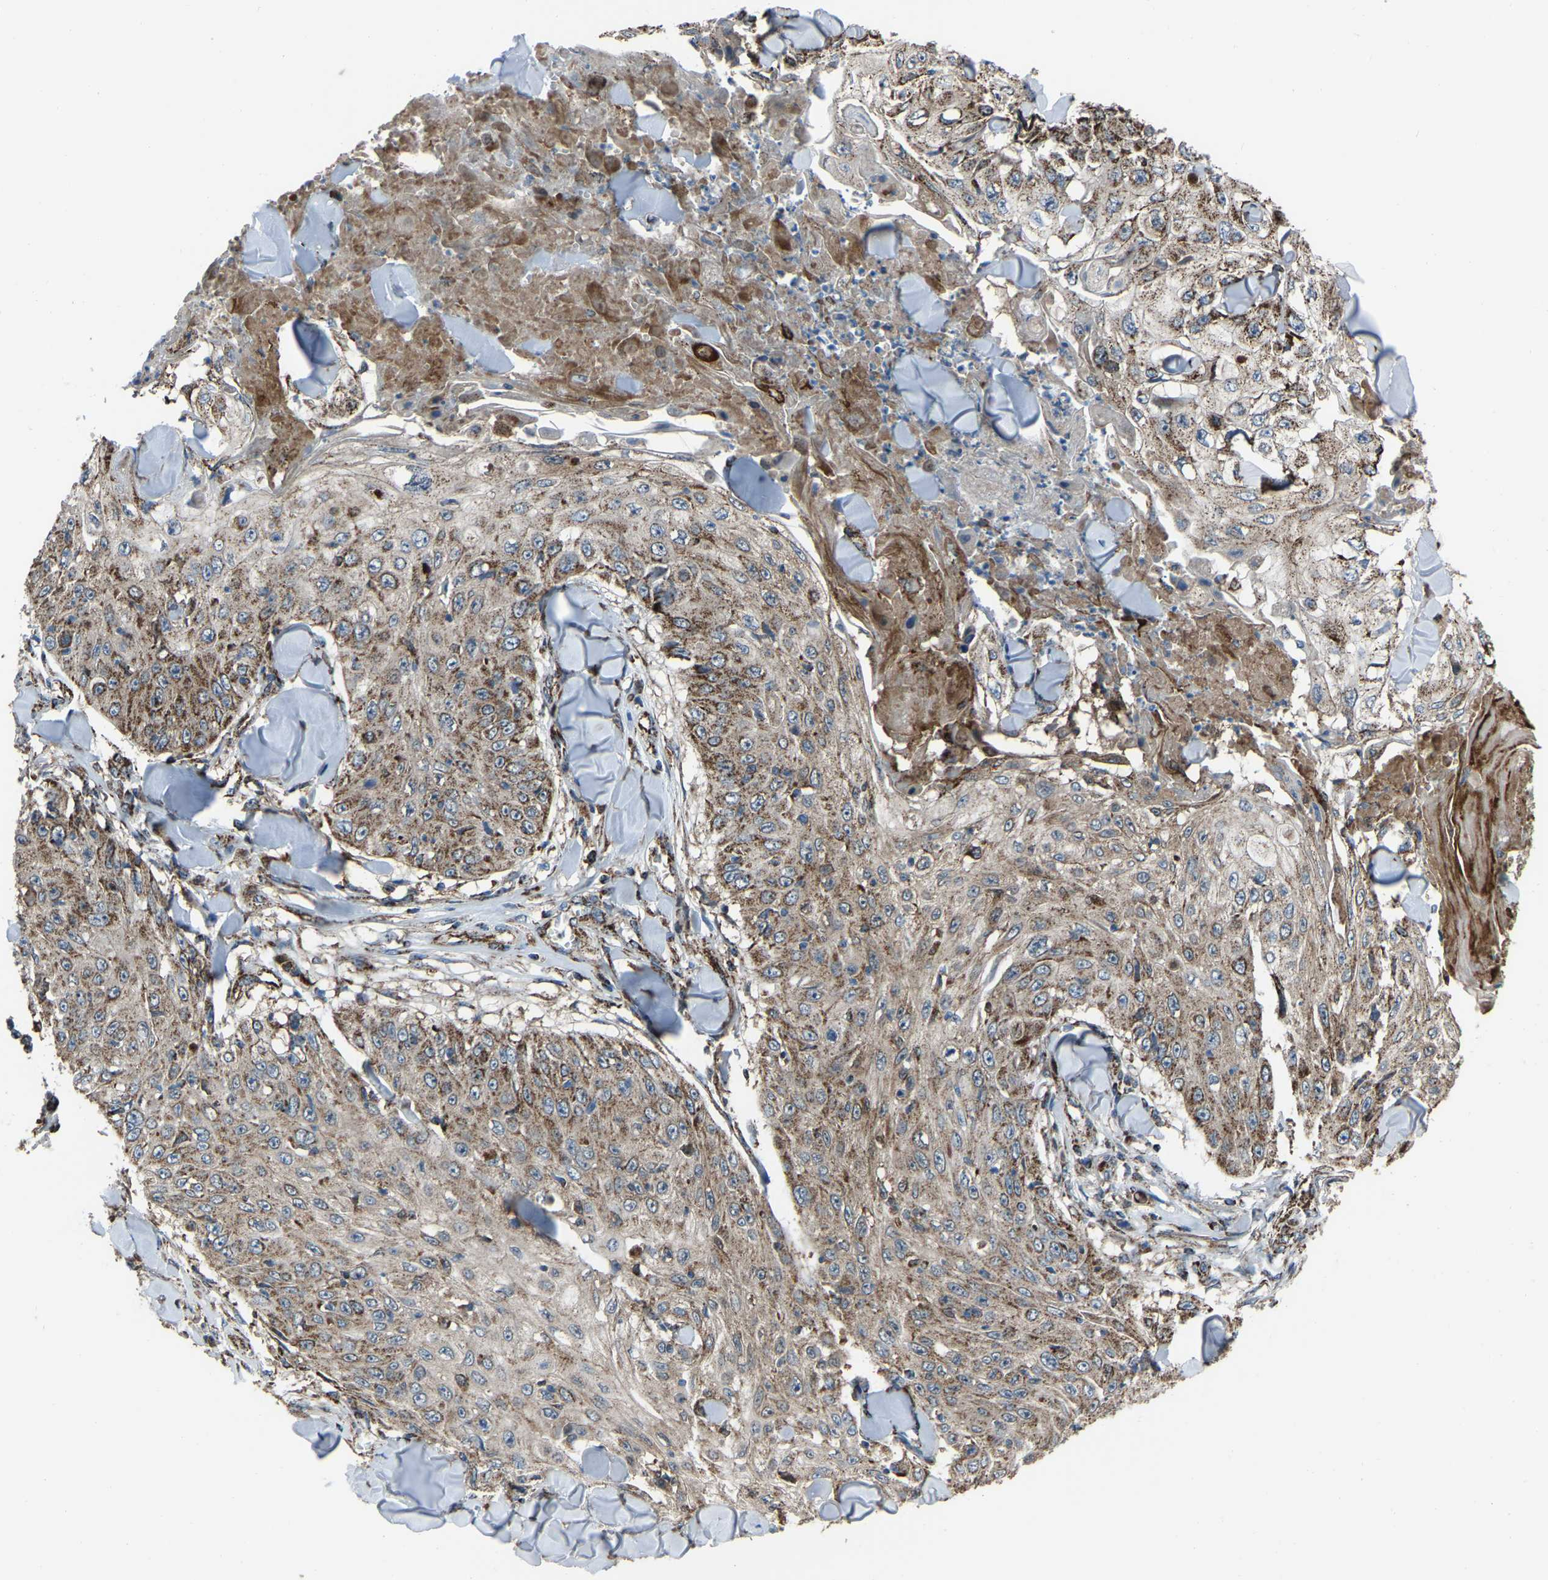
{"staining": {"intensity": "moderate", "quantity": "<25%", "location": "cytoplasmic/membranous"}, "tissue": "skin cancer", "cell_type": "Tumor cells", "image_type": "cancer", "snomed": [{"axis": "morphology", "description": "Squamous cell carcinoma, NOS"}, {"axis": "topography", "description": "Skin"}], "caption": "Protein expression analysis of skin cancer shows moderate cytoplasmic/membranous expression in about <25% of tumor cells.", "gene": "AKR1A1", "patient": {"sex": "male", "age": 86}}